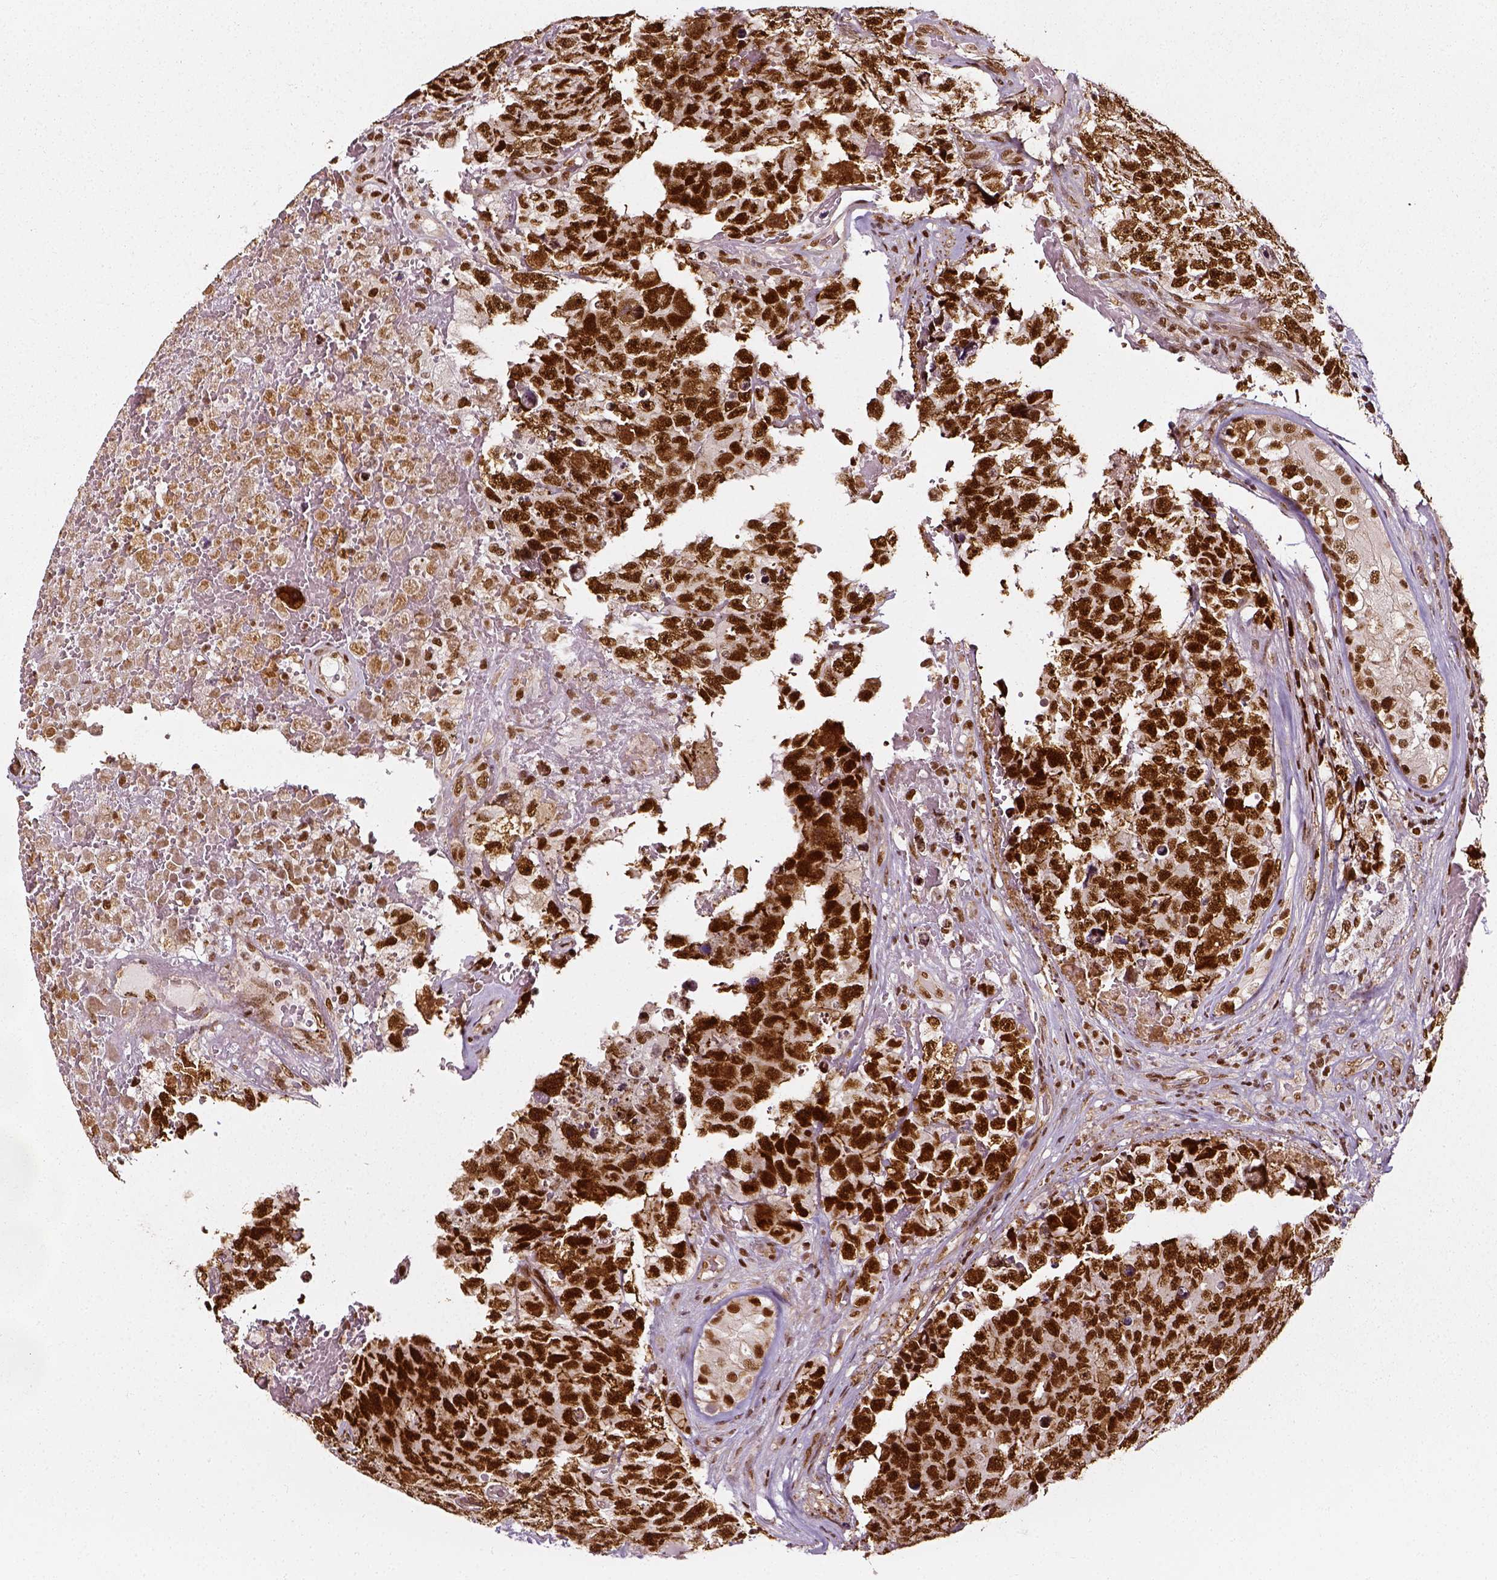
{"staining": {"intensity": "strong", "quantity": ">75%", "location": "nuclear"}, "tissue": "testis cancer", "cell_type": "Tumor cells", "image_type": "cancer", "snomed": [{"axis": "morphology", "description": "Carcinoma, Embryonal, NOS"}, {"axis": "topography", "description": "Testis"}], "caption": "Immunohistochemistry (IHC) photomicrograph of human embryonal carcinoma (testis) stained for a protein (brown), which exhibits high levels of strong nuclear expression in approximately >75% of tumor cells.", "gene": "NACC1", "patient": {"sex": "male", "age": 18}}